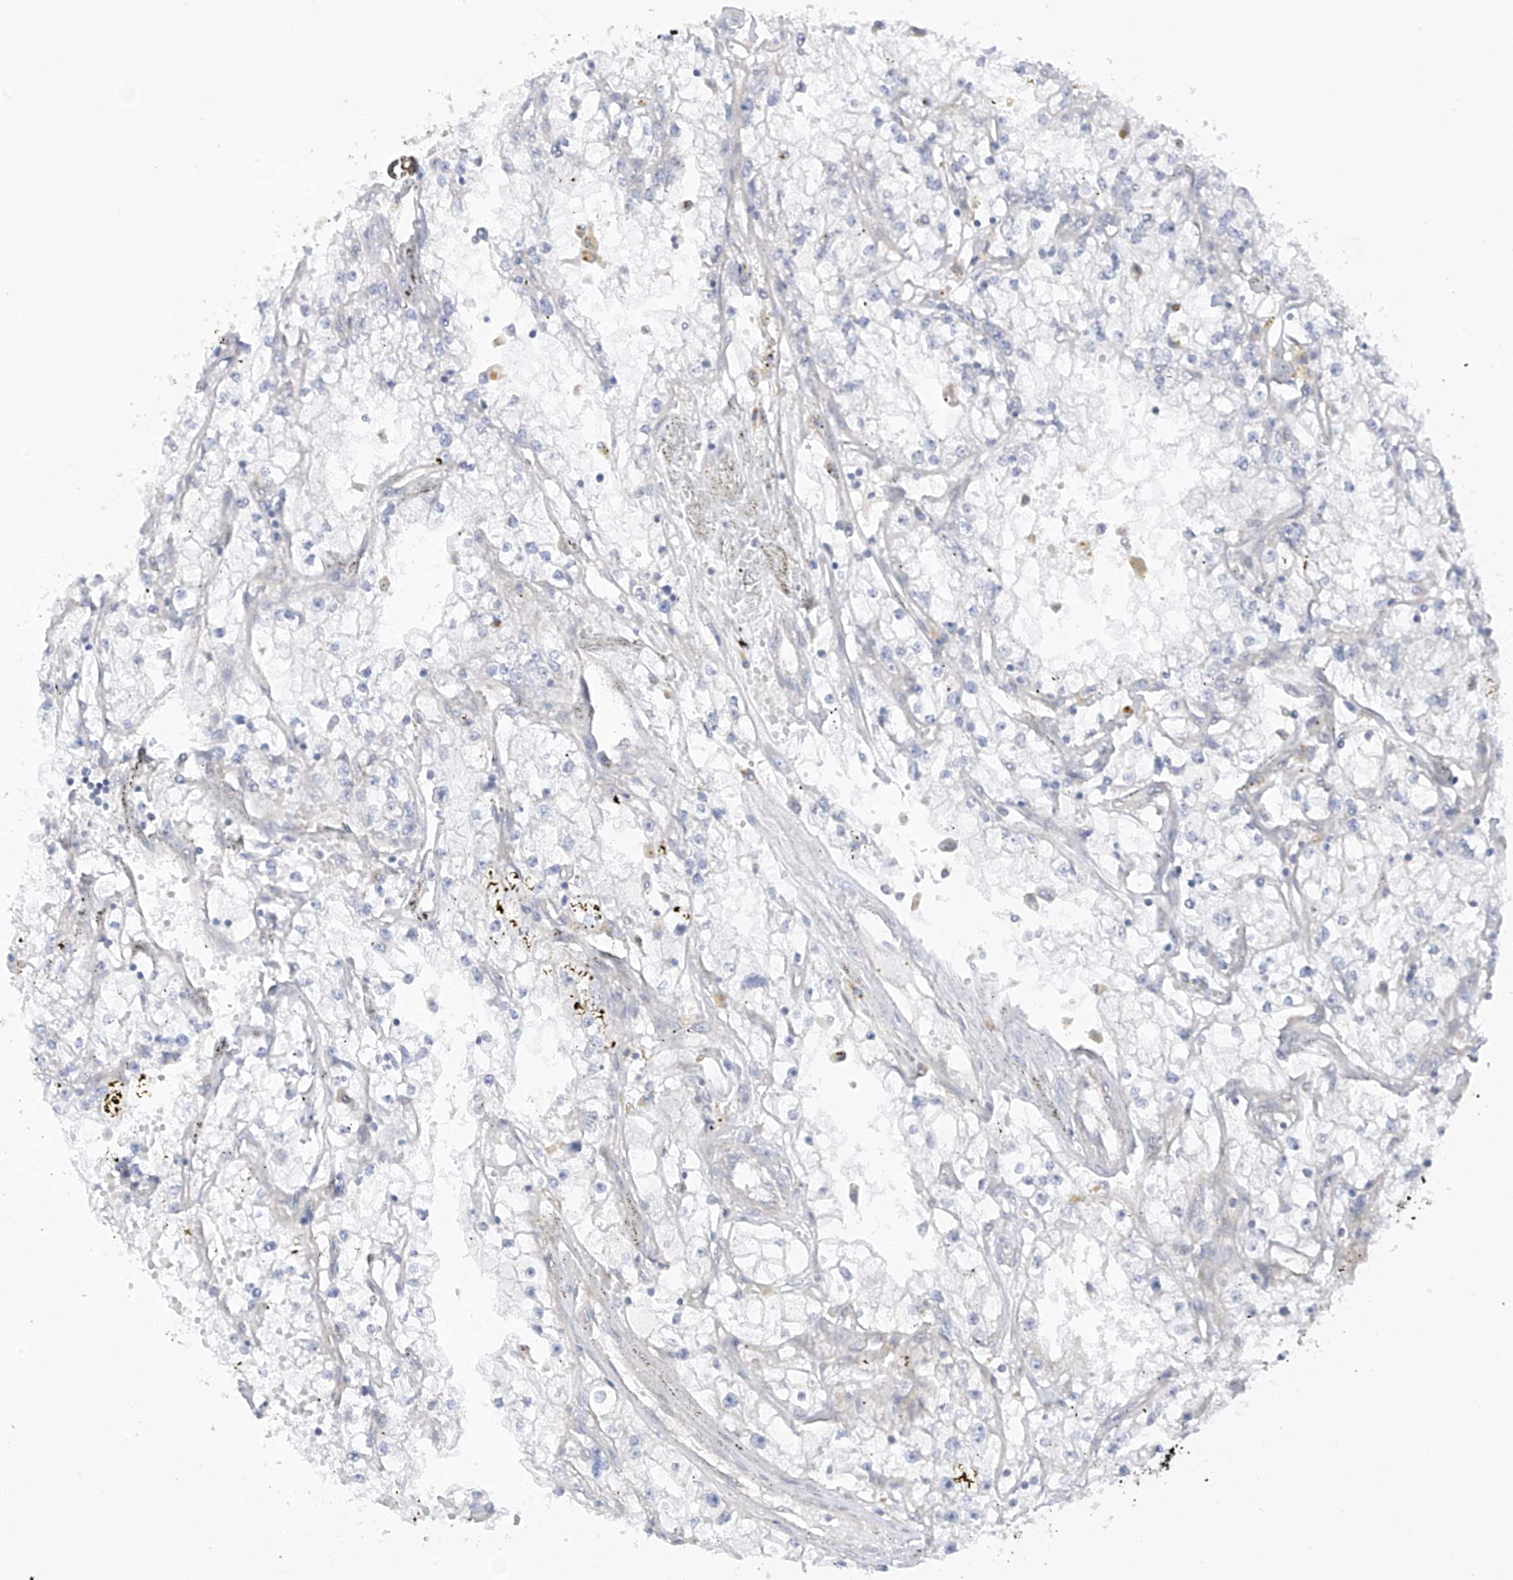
{"staining": {"intensity": "negative", "quantity": "none", "location": "none"}, "tissue": "renal cancer", "cell_type": "Tumor cells", "image_type": "cancer", "snomed": [{"axis": "morphology", "description": "Adenocarcinoma, NOS"}, {"axis": "topography", "description": "Kidney"}], "caption": "High power microscopy photomicrograph of an immunohistochemistry histopathology image of renal cancer, revealing no significant positivity in tumor cells. (Stains: DAB (3,3'-diaminobenzidine) immunohistochemistry with hematoxylin counter stain, Microscopy: brightfield microscopy at high magnification).", "gene": "REPS1", "patient": {"sex": "male", "age": 56}}